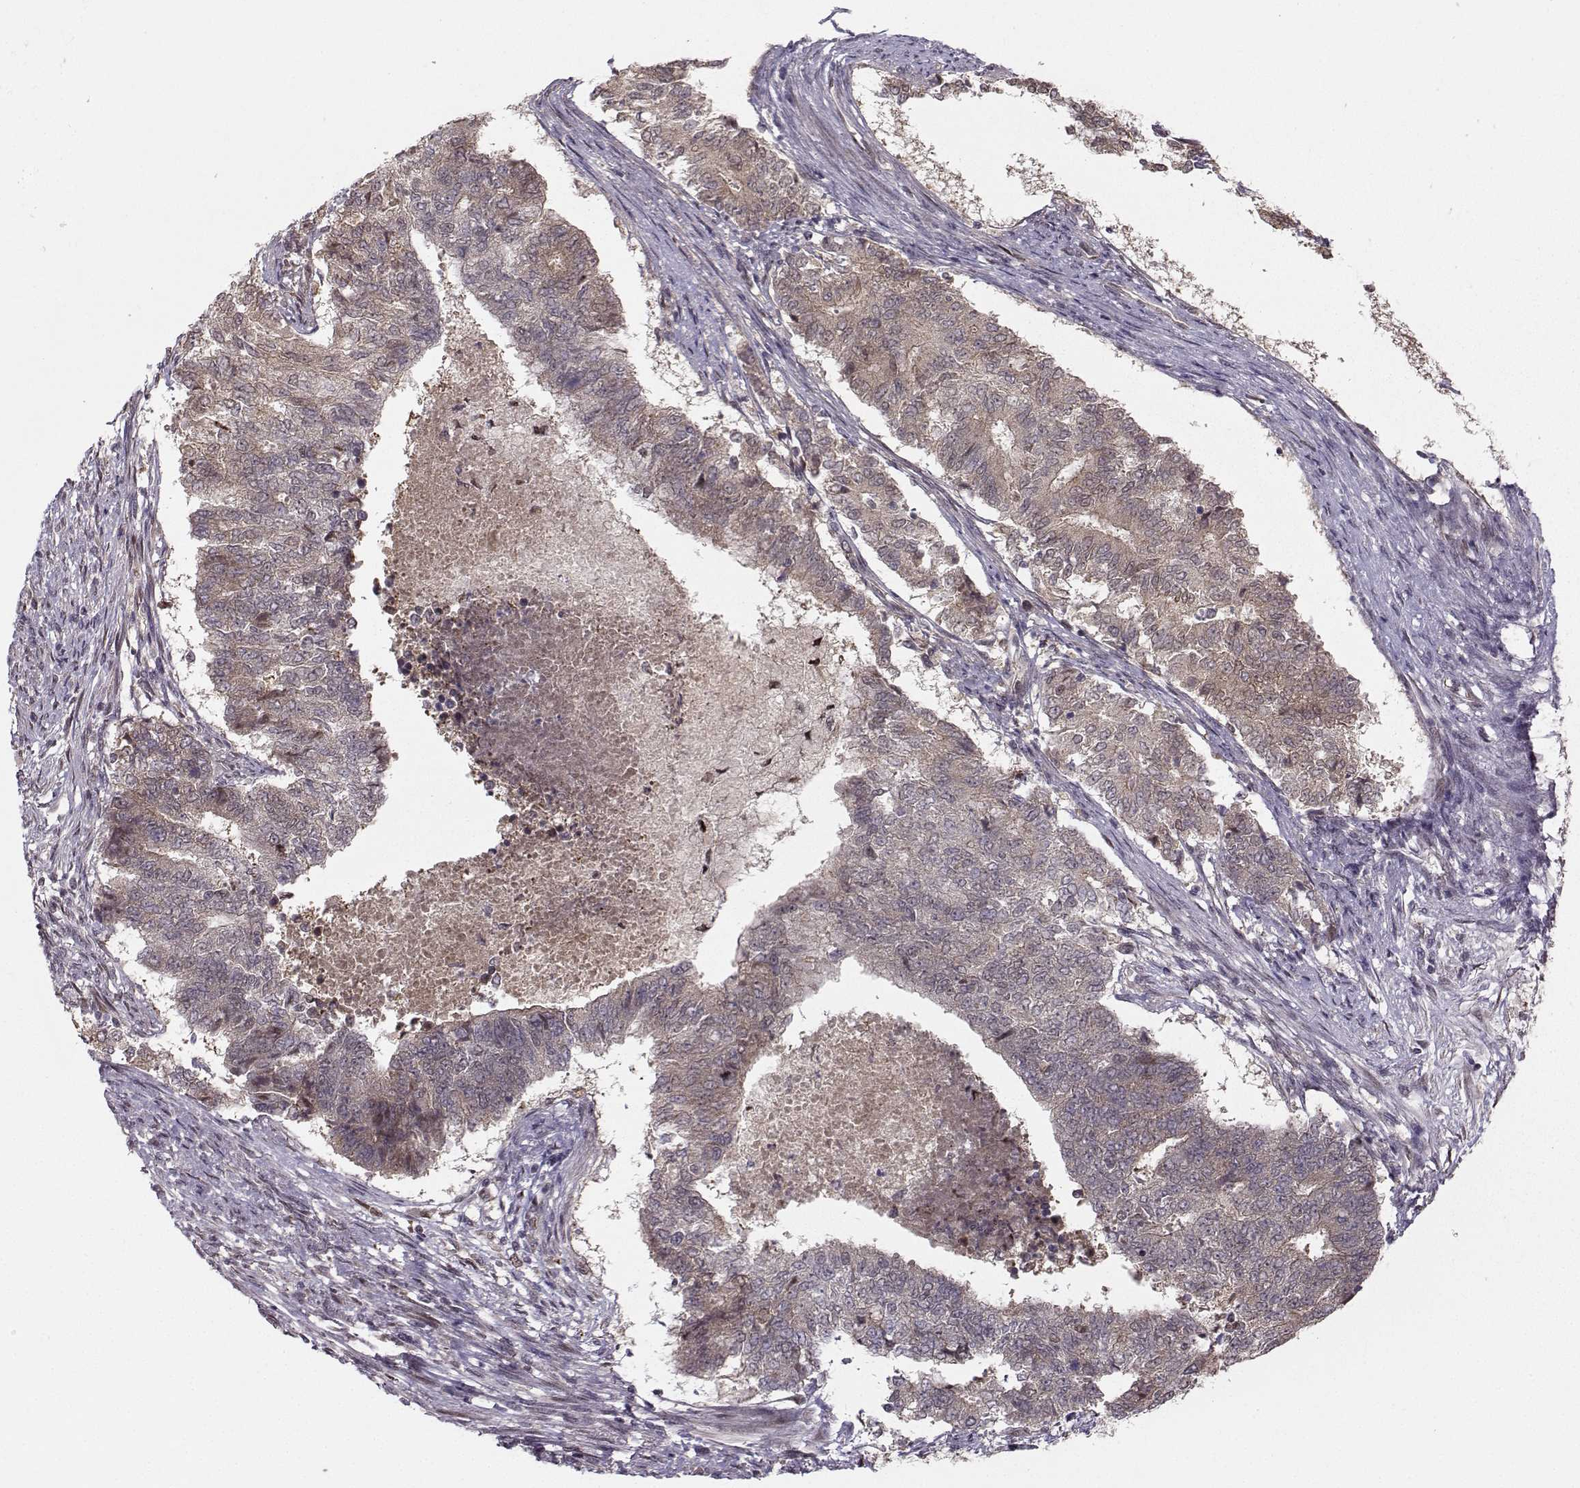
{"staining": {"intensity": "negative", "quantity": "none", "location": "none"}, "tissue": "endometrial cancer", "cell_type": "Tumor cells", "image_type": "cancer", "snomed": [{"axis": "morphology", "description": "Adenocarcinoma, NOS"}, {"axis": "topography", "description": "Endometrium"}], "caption": "An immunohistochemistry (IHC) image of adenocarcinoma (endometrial) is shown. There is no staining in tumor cells of adenocarcinoma (endometrial).", "gene": "PKP2", "patient": {"sex": "female", "age": 65}}